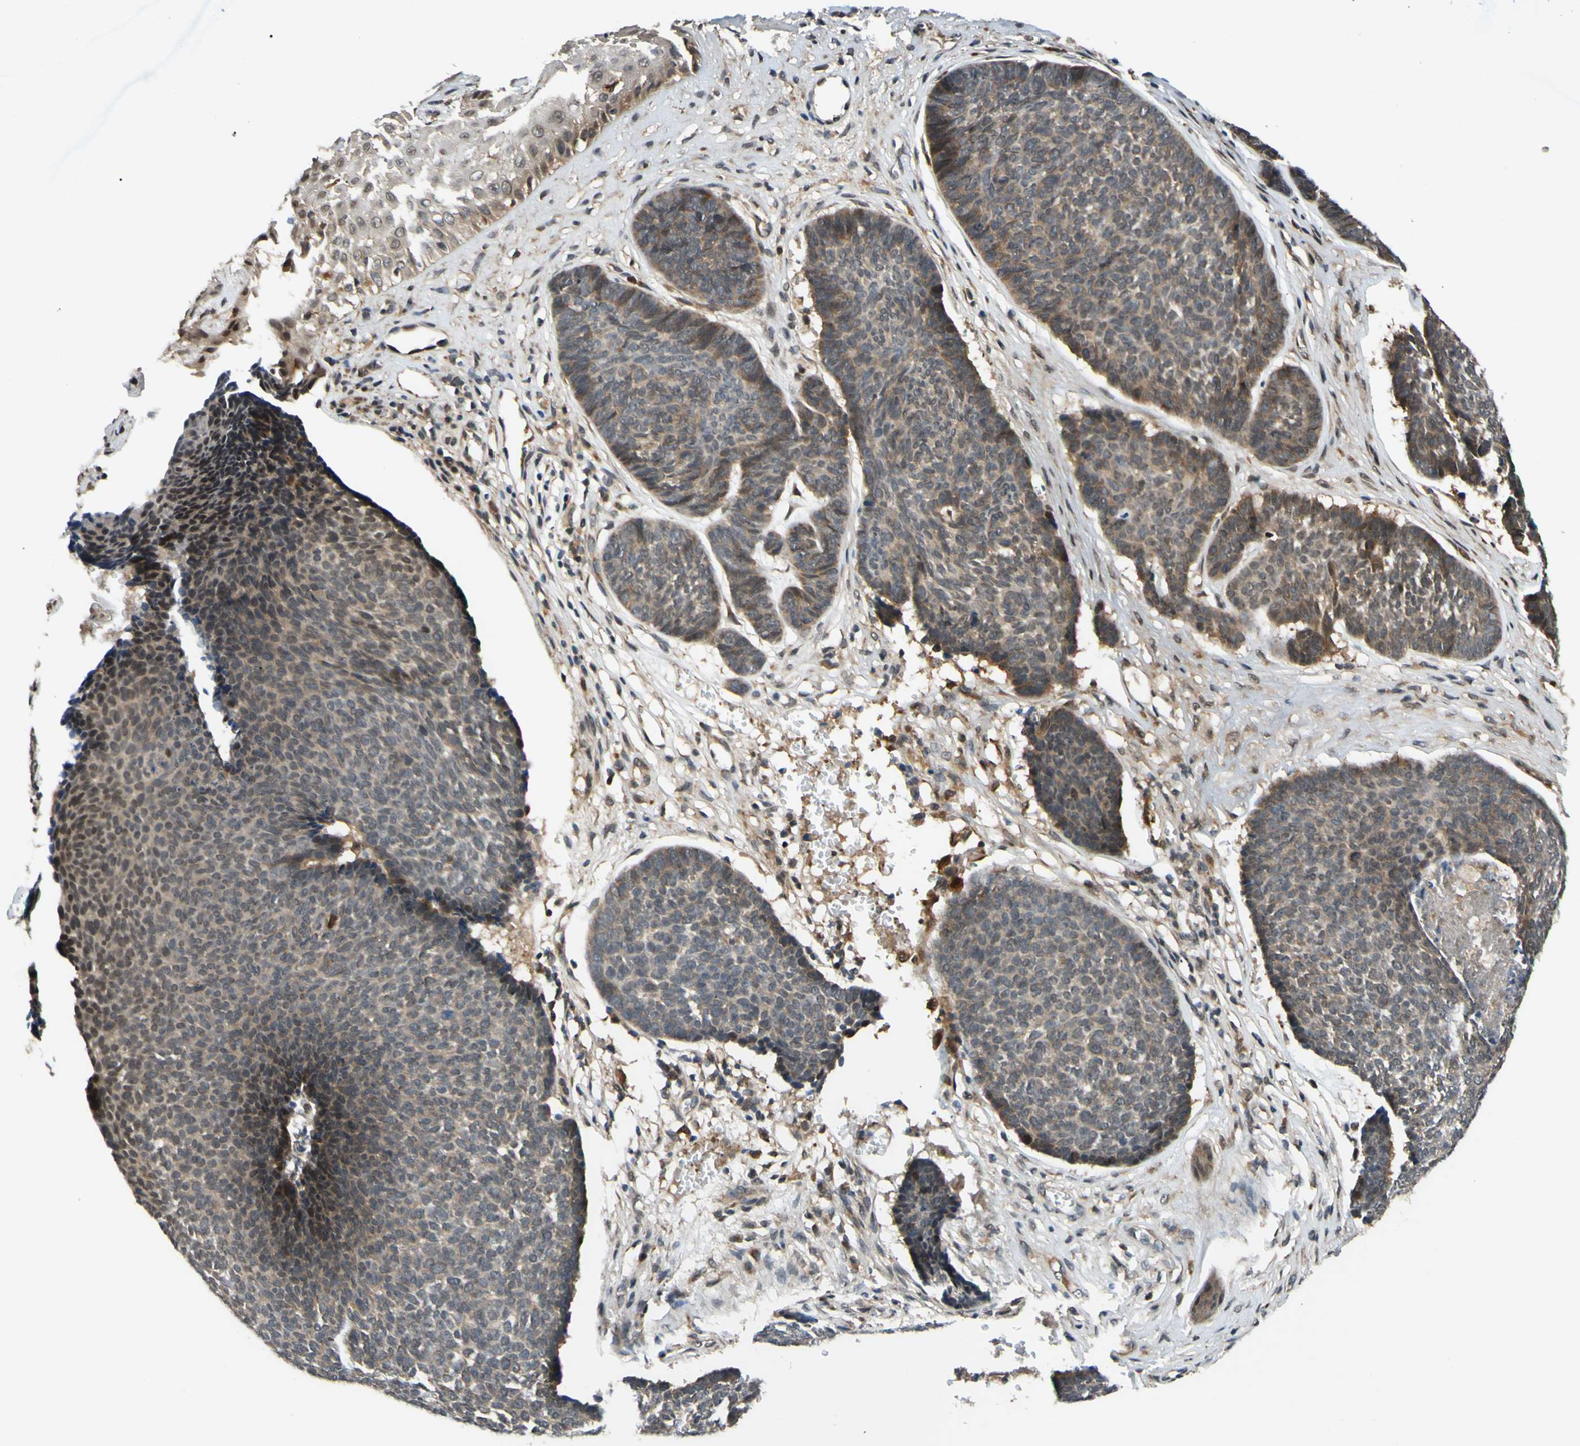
{"staining": {"intensity": "weak", "quantity": ">75%", "location": "cytoplasmic/membranous"}, "tissue": "skin cancer", "cell_type": "Tumor cells", "image_type": "cancer", "snomed": [{"axis": "morphology", "description": "Basal cell carcinoma"}, {"axis": "topography", "description": "Skin"}], "caption": "Human skin cancer stained with a protein marker reveals weak staining in tumor cells.", "gene": "ABCC8", "patient": {"sex": "male", "age": 84}}